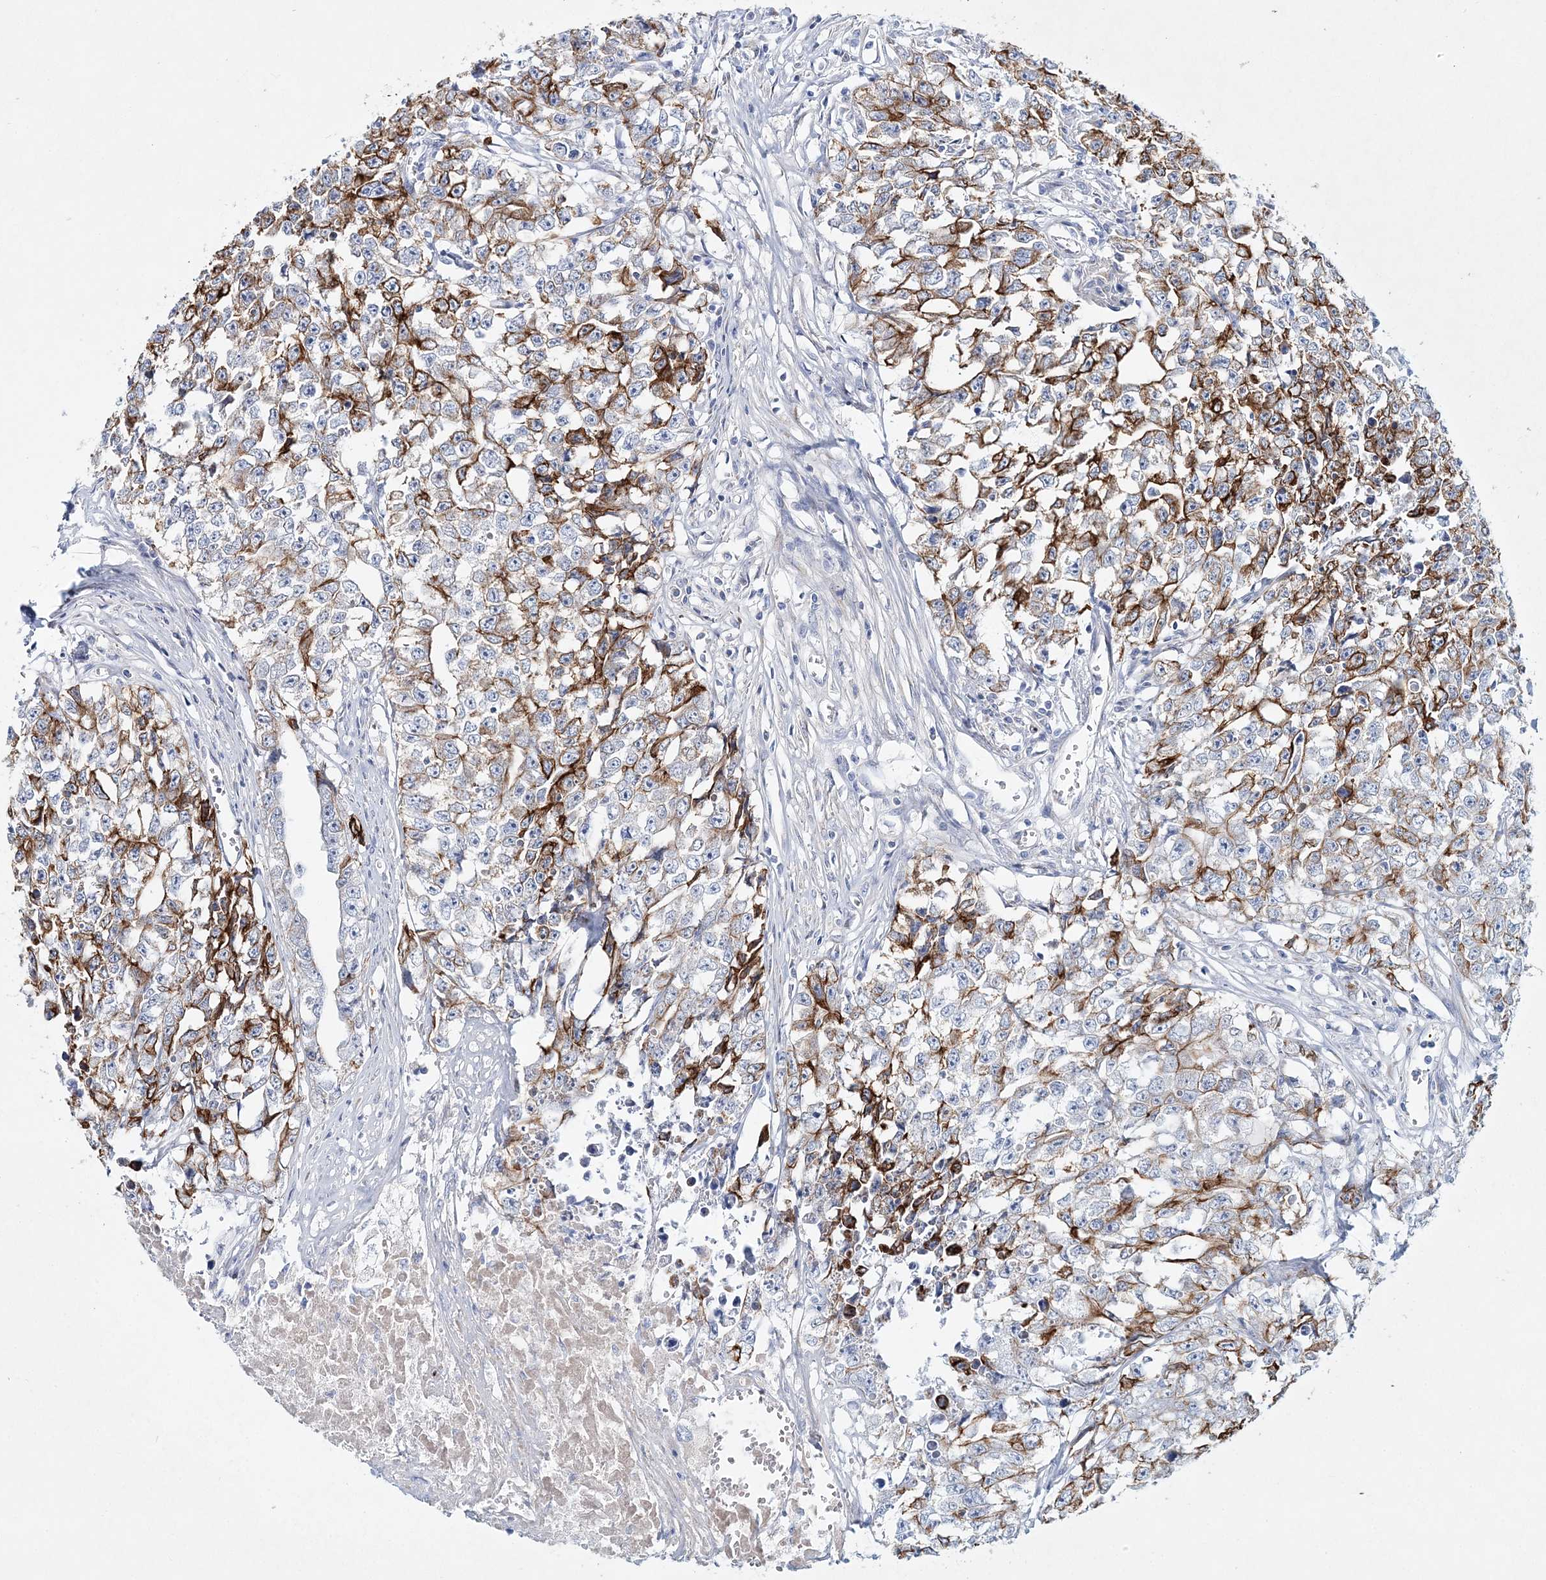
{"staining": {"intensity": "strong", "quantity": "25%-75%", "location": "cytoplasmic/membranous"}, "tissue": "testis cancer", "cell_type": "Tumor cells", "image_type": "cancer", "snomed": [{"axis": "morphology", "description": "Seminoma, NOS"}, {"axis": "morphology", "description": "Carcinoma, Embryonal, NOS"}, {"axis": "topography", "description": "Testis"}], "caption": "A brown stain shows strong cytoplasmic/membranous positivity of a protein in human embryonal carcinoma (testis) tumor cells. Immunohistochemistry (ihc) stains the protein in brown and the nuclei are stained blue.", "gene": "ADGRL1", "patient": {"sex": "male", "age": 43}}